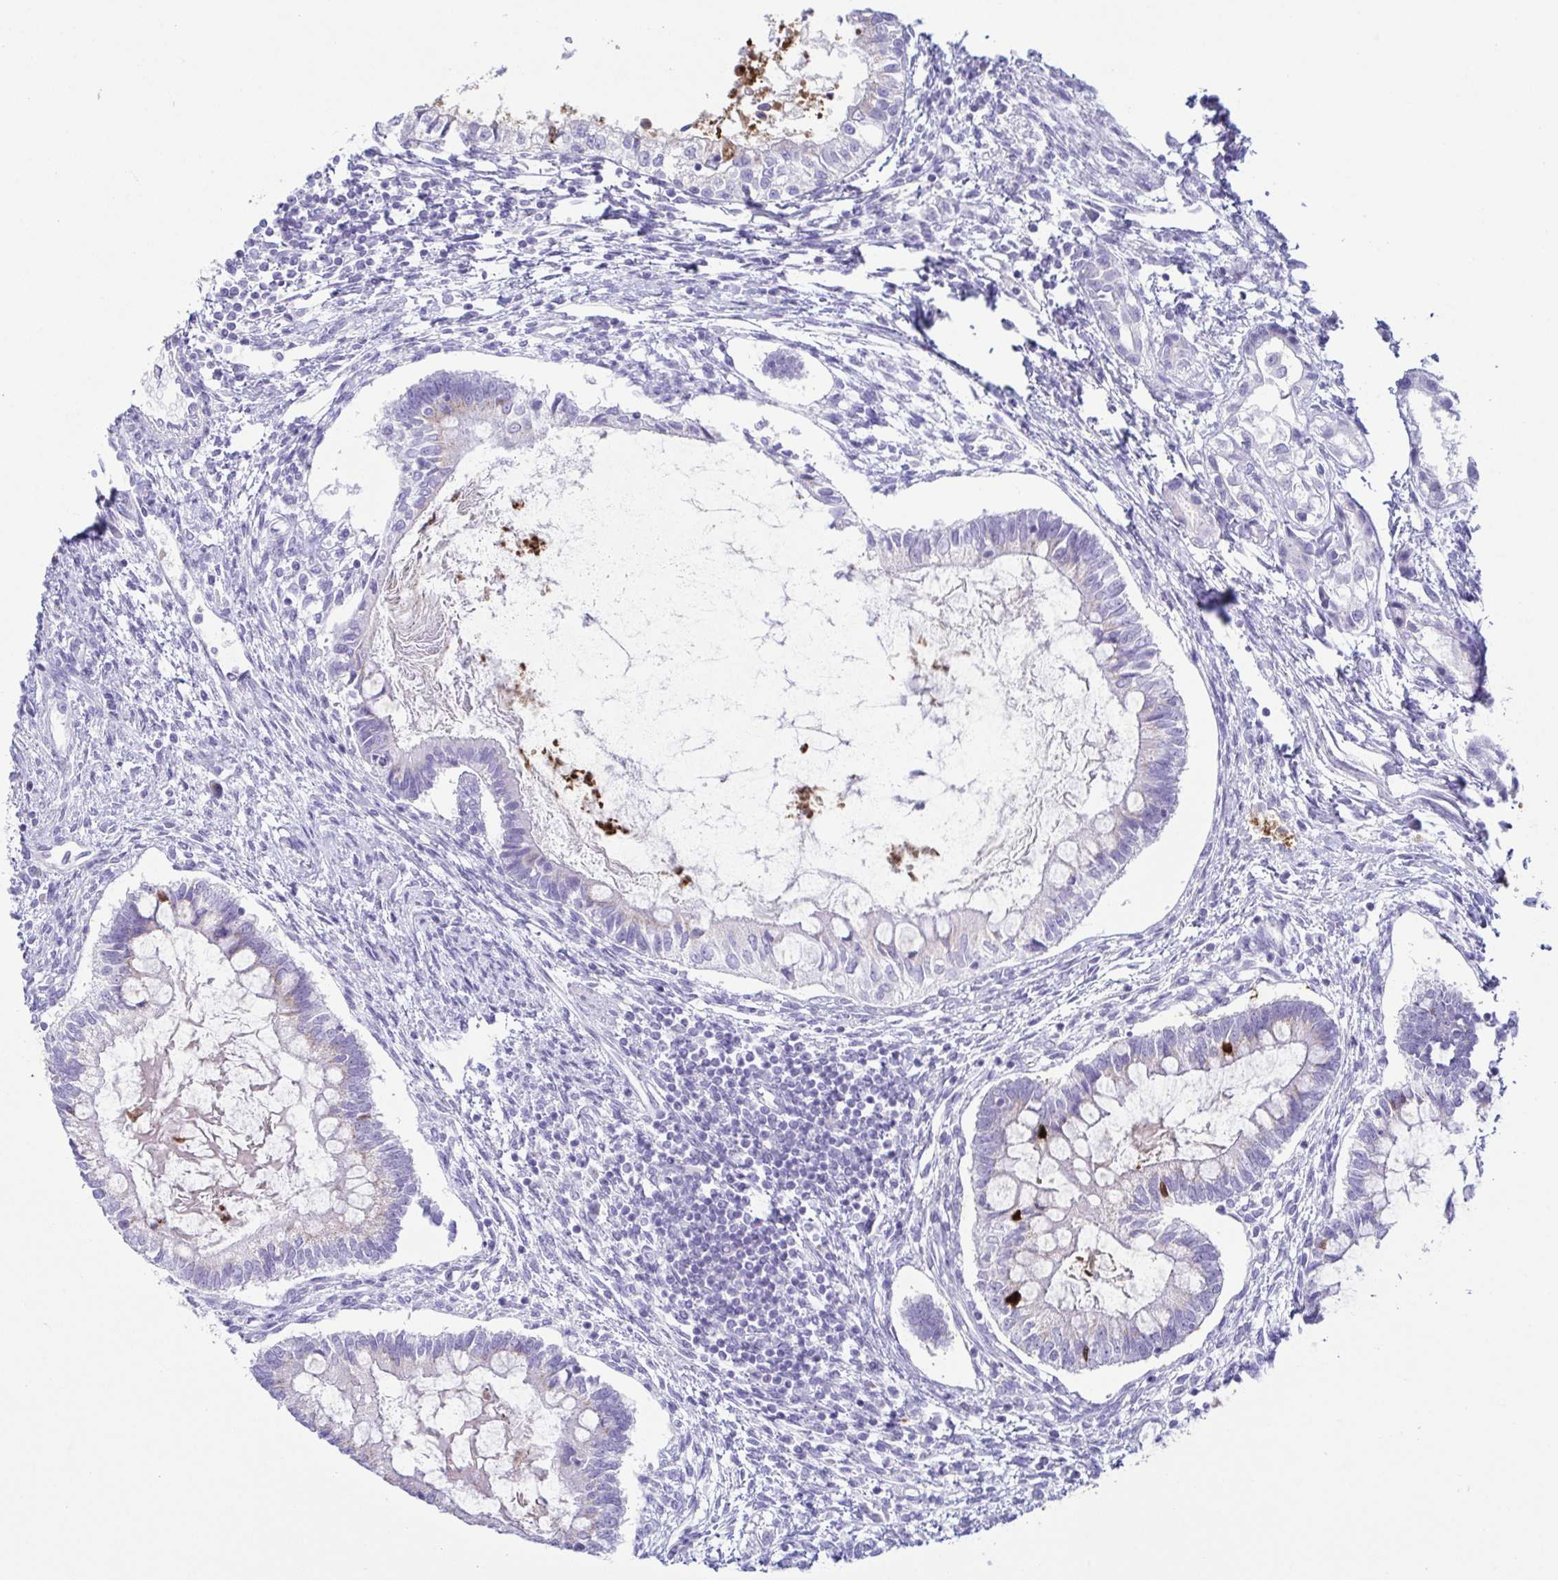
{"staining": {"intensity": "negative", "quantity": "none", "location": "none"}, "tissue": "testis cancer", "cell_type": "Tumor cells", "image_type": "cancer", "snomed": [{"axis": "morphology", "description": "Carcinoma, Embryonal, NOS"}, {"axis": "topography", "description": "Testis"}], "caption": "High power microscopy micrograph of an immunohistochemistry photomicrograph of testis embryonal carcinoma, revealing no significant expression in tumor cells.", "gene": "AZU1", "patient": {"sex": "male", "age": 37}}